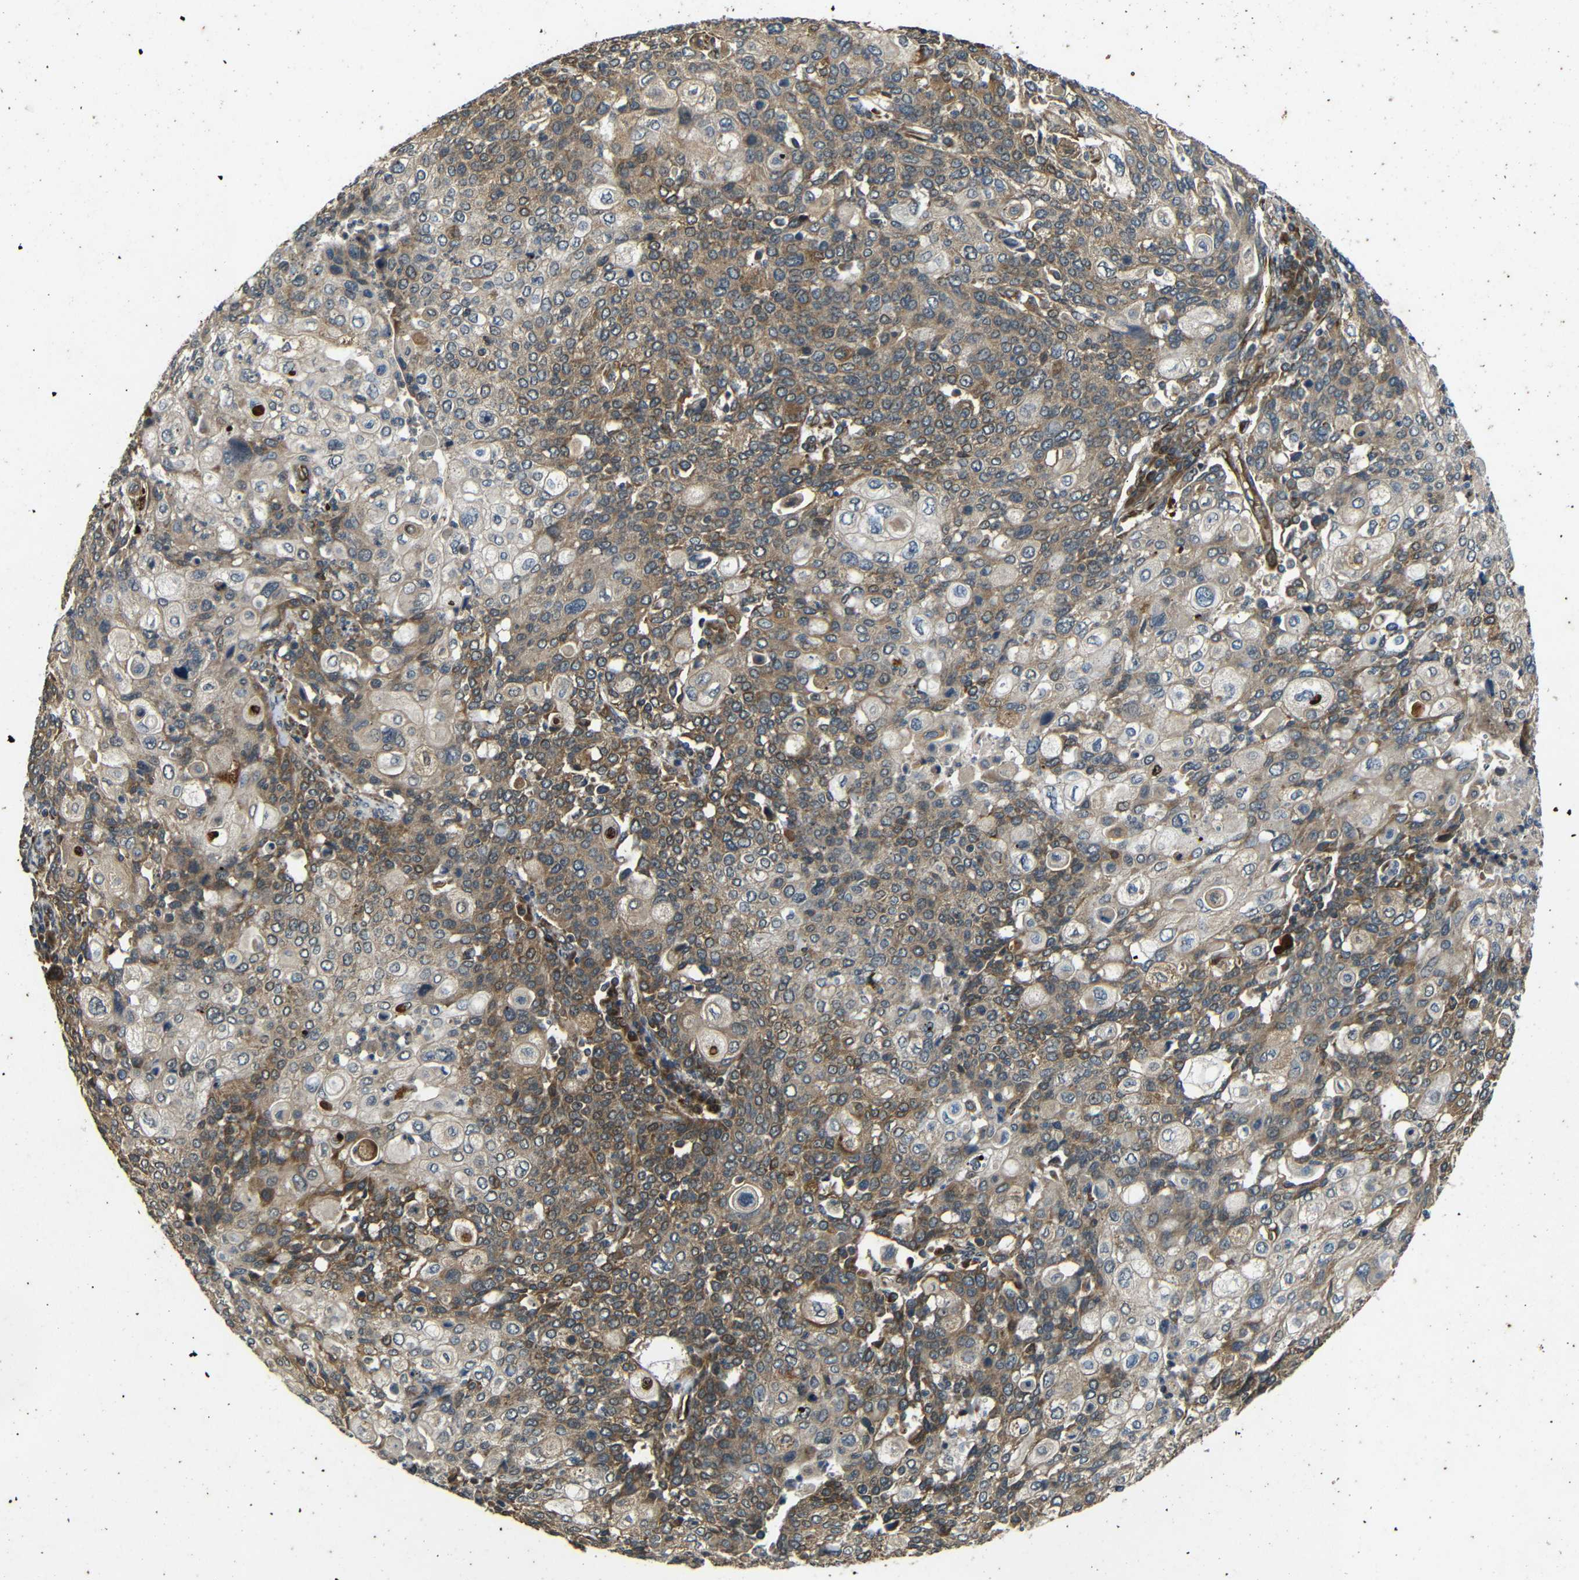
{"staining": {"intensity": "moderate", "quantity": ">75%", "location": "cytoplasmic/membranous"}, "tissue": "cervical cancer", "cell_type": "Tumor cells", "image_type": "cancer", "snomed": [{"axis": "morphology", "description": "Squamous cell carcinoma, NOS"}, {"axis": "topography", "description": "Cervix"}], "caption": "An immunohistochemistry histopathology image of neoplastic tissue is shown. Protein staining in brown shows moderate cytoplasmic/membranous positivity in cervical cancer (squamous cell carcinoma) within tumor cells.", "gene": "TRPC1", "patient": {"sex": "female", "age": 40}}